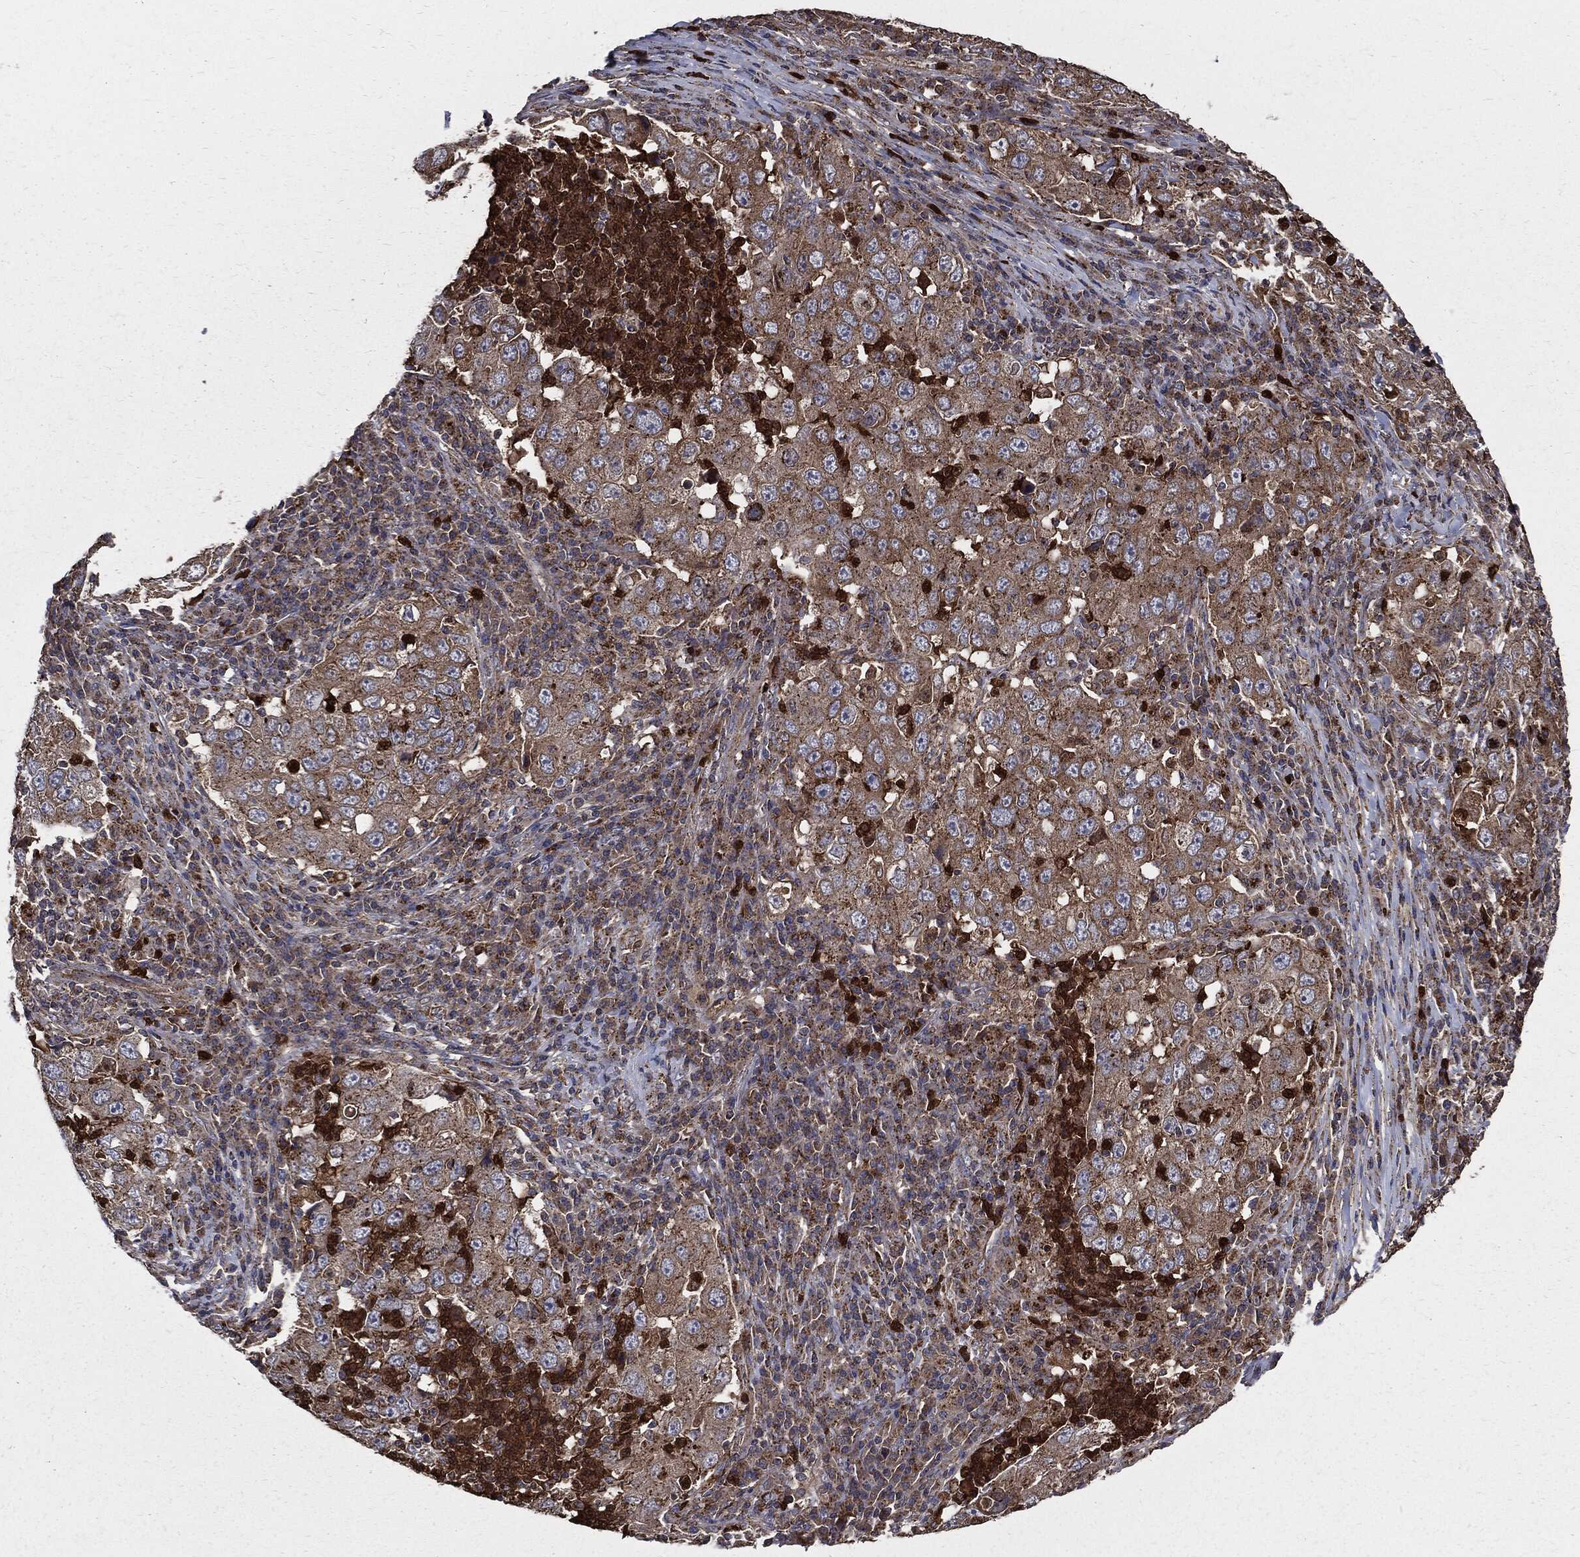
{"staining": {"intensity": "moderate", "quantity": "25%-75%", "location": "cytoplasmic/membranous"}, "tissue": "lung cancer", "cell_type": "Tumor cells", "image_type": "cancer", "snomed": [{"axis": "morphology", "description": "Adenocarcinoma, NOS"}, {"axis": "topography", "description": "Lung"}], "caption": "Immunohistochemistry (IHC) of human lung adenocarcinoma displays medium levels of moderate cytoplasmic/membranous positivity in approximately 25%-75% of tumor cells. (Stains: DAB (3,3'-diaminobenzidine) in brown, nuclei in blue, Microscopy: brightfield microscopy at high magnification).", "gene": "PDCD6IP", "patient": {"sex": "male", "age": 73}}